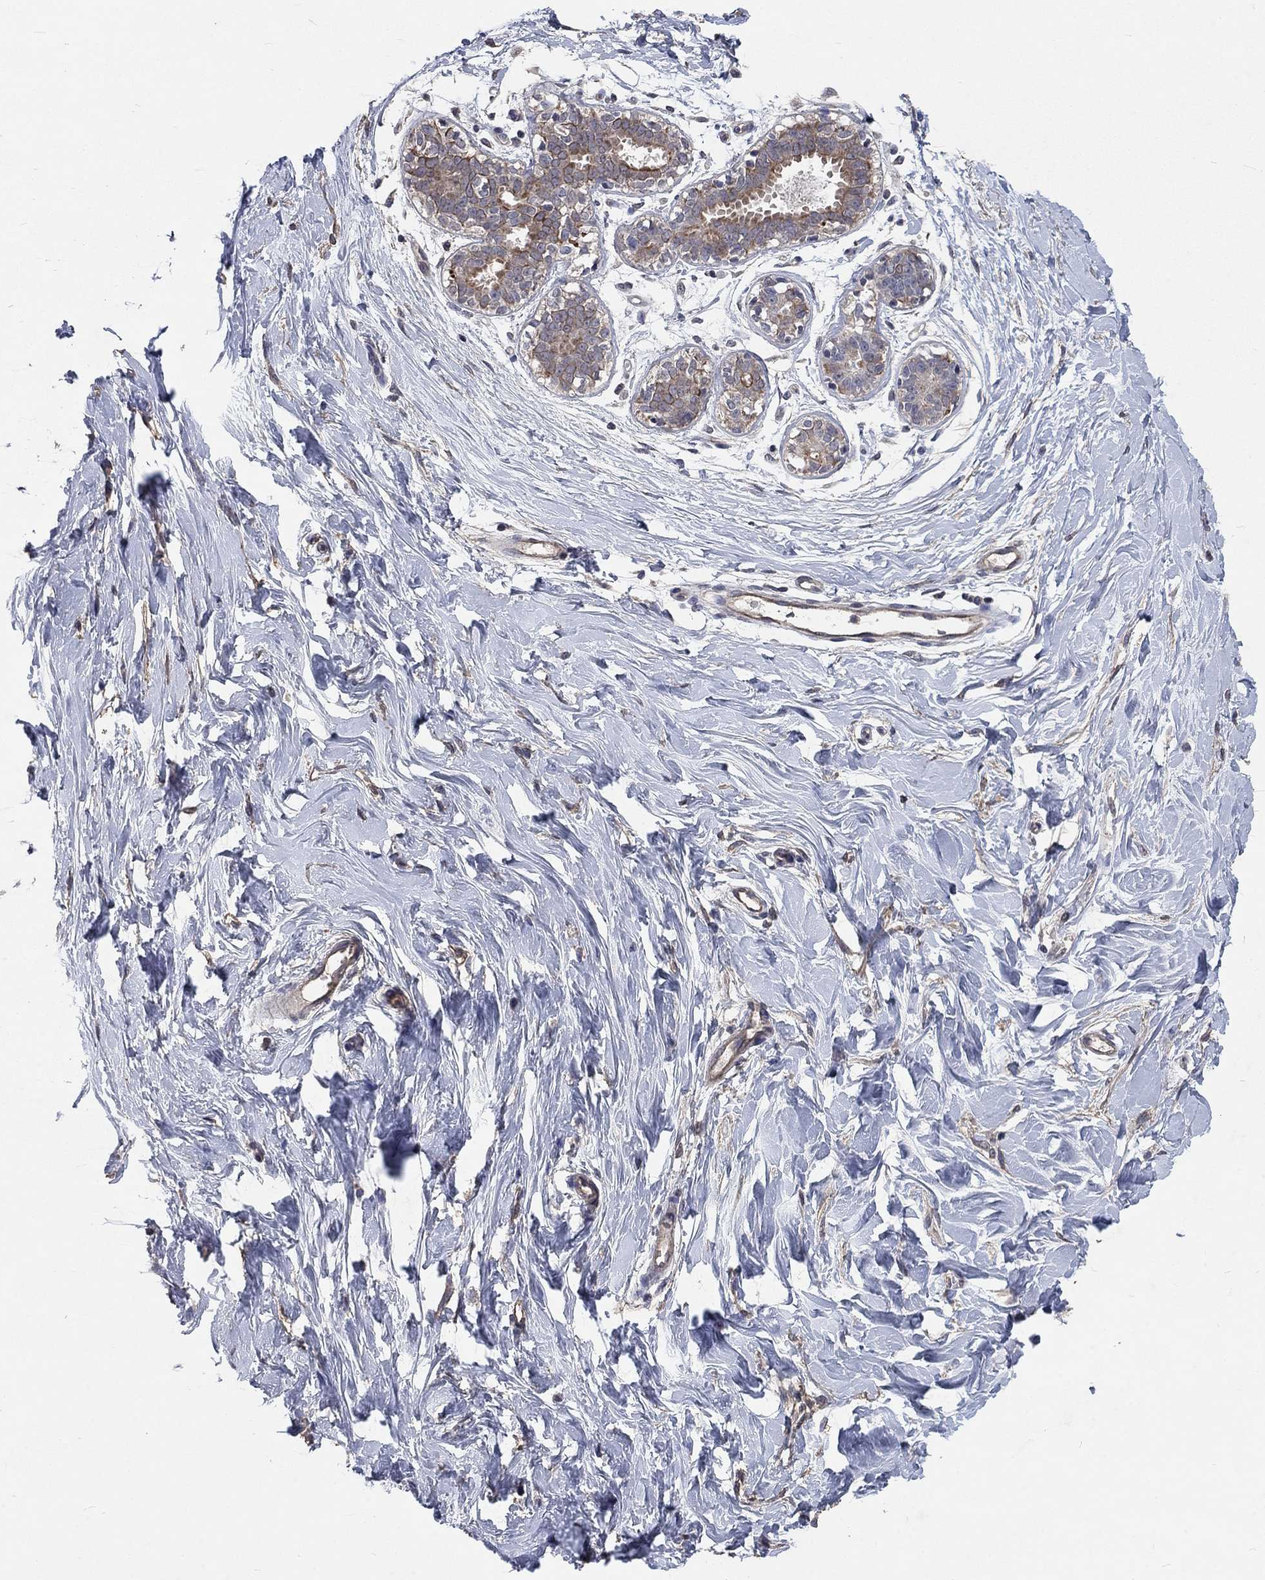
{"staining": {"intensity": "negative", "quantity": "none", "location": "none"}, "tissue": "breast", "cell_type": "Adipocytes", "image_type": "normal", "snomed": [{"axis": "morphology", "description": "Normal tissue, NOS"}, {"axis": "topography", "description": "Breast"}], "caption": "This is an immunohistochemistry (IHC) image of unremarkable human breast. There is no positivity in adipocytes.", "gene": "CHST5", "patient": {"sex": "female", "age": 37}}